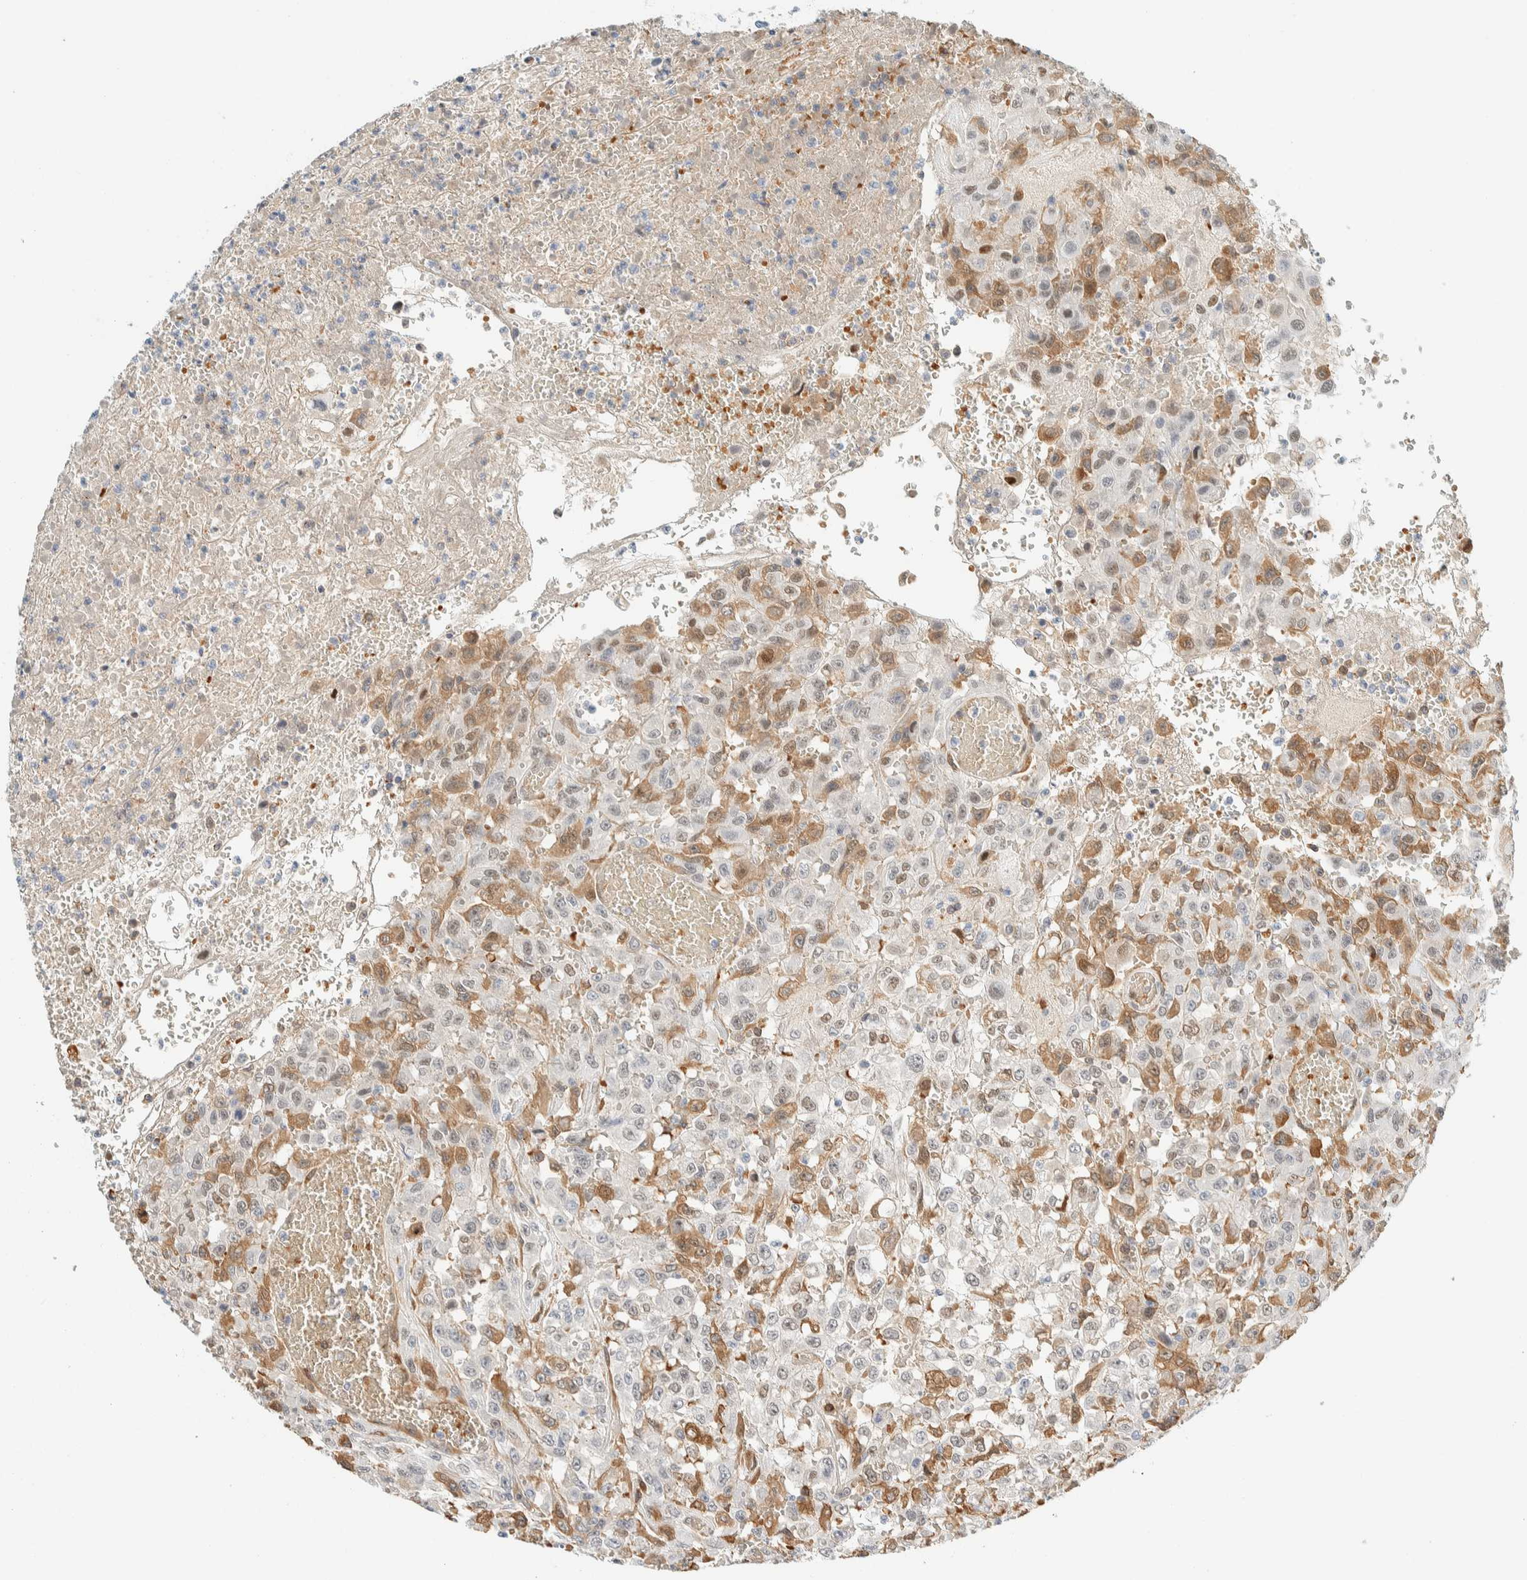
{"staining": {"intensity": "moderate", "quantity": "25%-75%", "location": "cytoplasmic/membranous,nuclear"}, "tissue": "urothelial cancer", "cell_type": "Tumor cells", "image_type": "cancer", "snomed": [{"axis": "morphology", "description": "Urothelial carcinoma, High grade"}, {"axis": "topography", "description": "Urinary bladder"}], "caption": "Brown immunohistochemical staining in high-grade urothelial carcinoma reveals moderate cytoplasmic/membranous and nuclear staining in about 25%-75% of tumor cells.", "gene": "TSTD2", "patient": {"sex": "male", "age": 46}}